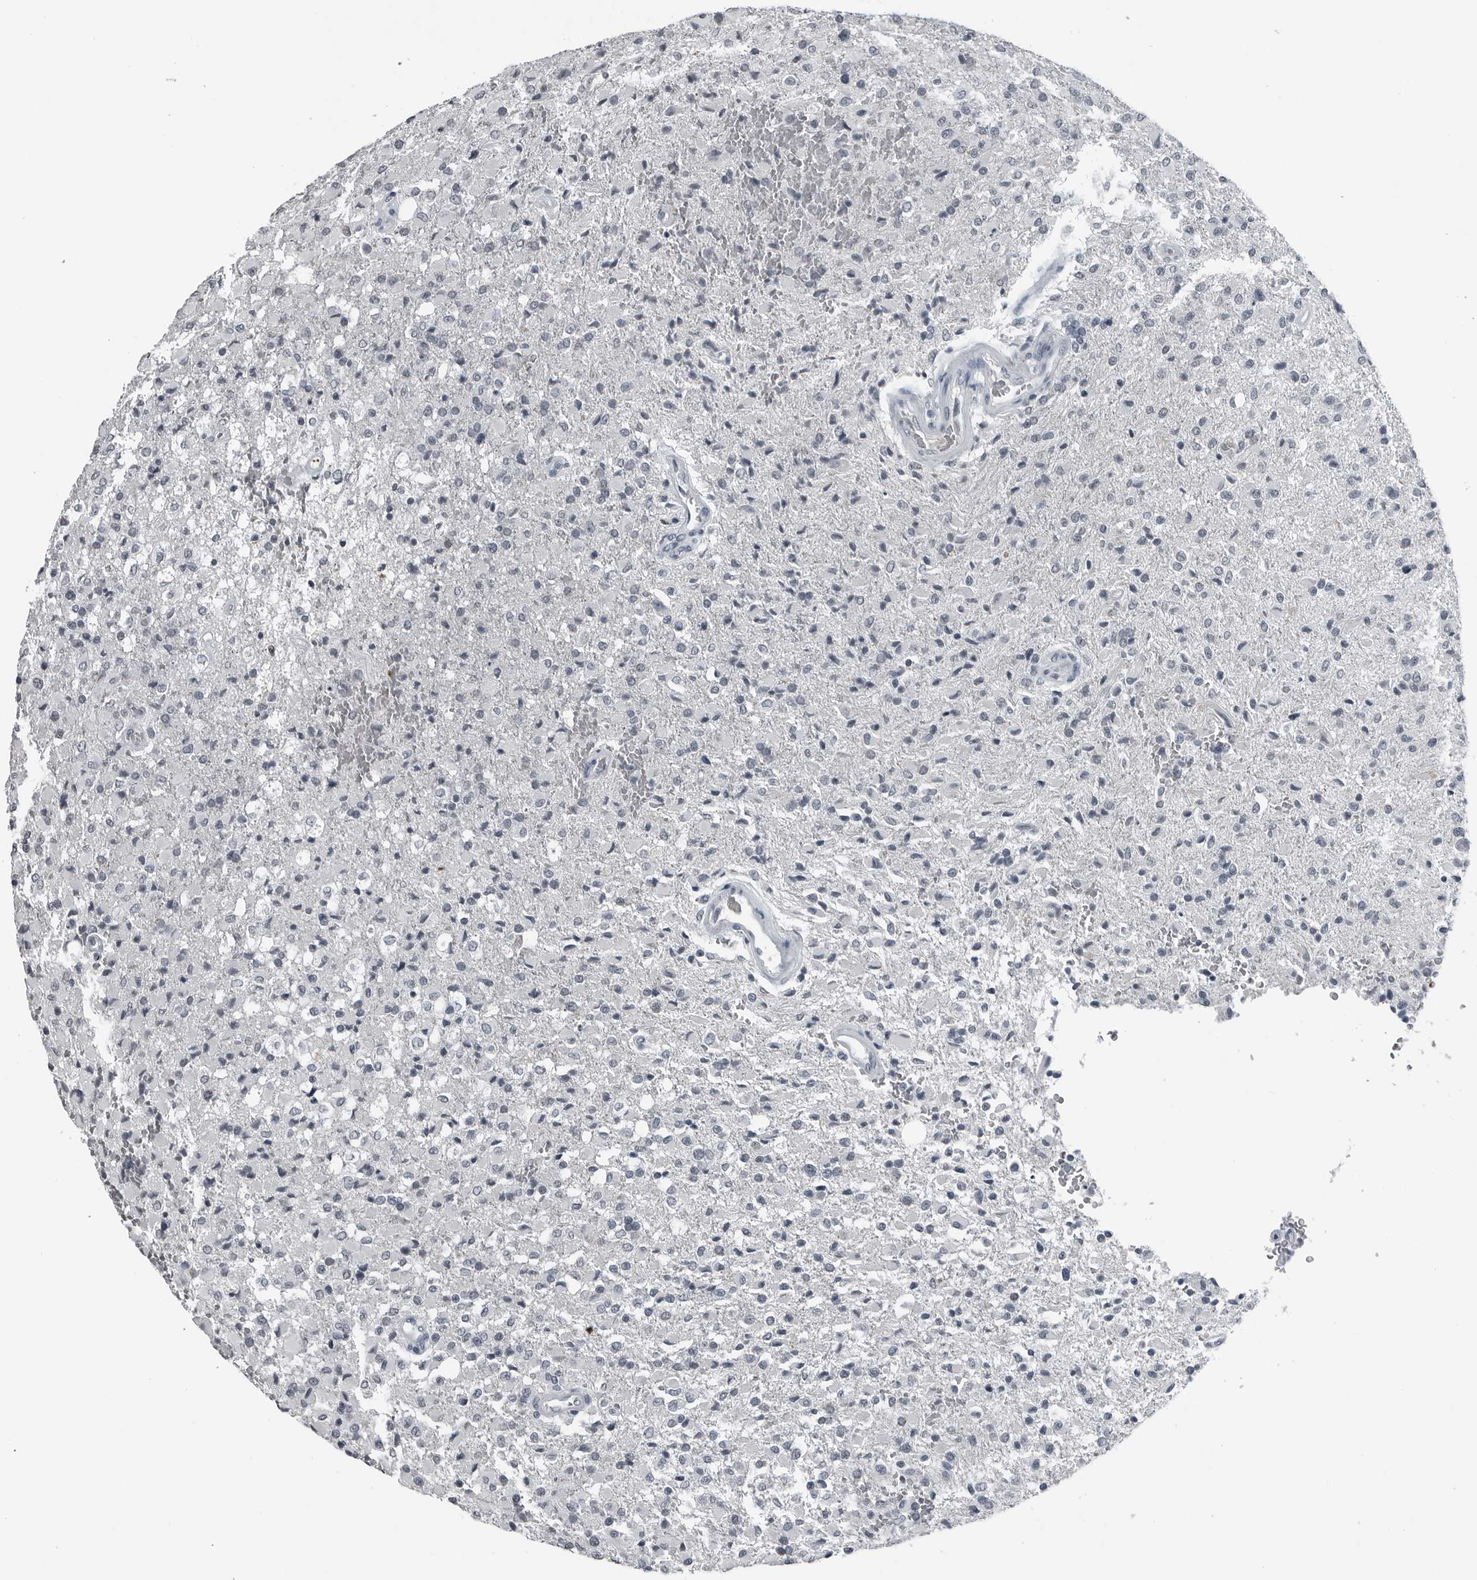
{"staining": {"intensity": "negative", "quantity": "none", "location": "none"}, "tissue": "glioma", "cell_type": "Tumor cells", "image_type": "cancer", "snomed": [{"axis": "morphology", "description": "Glioma, malignant, High grade"}, {"axis": "topography", "description": "Brain"}], "caption": "Protein analysis of glioma exhibits no significant staining in tumor cells.", "gene": "SPINK1", "patient": {"sex": "male", "age": 71}}